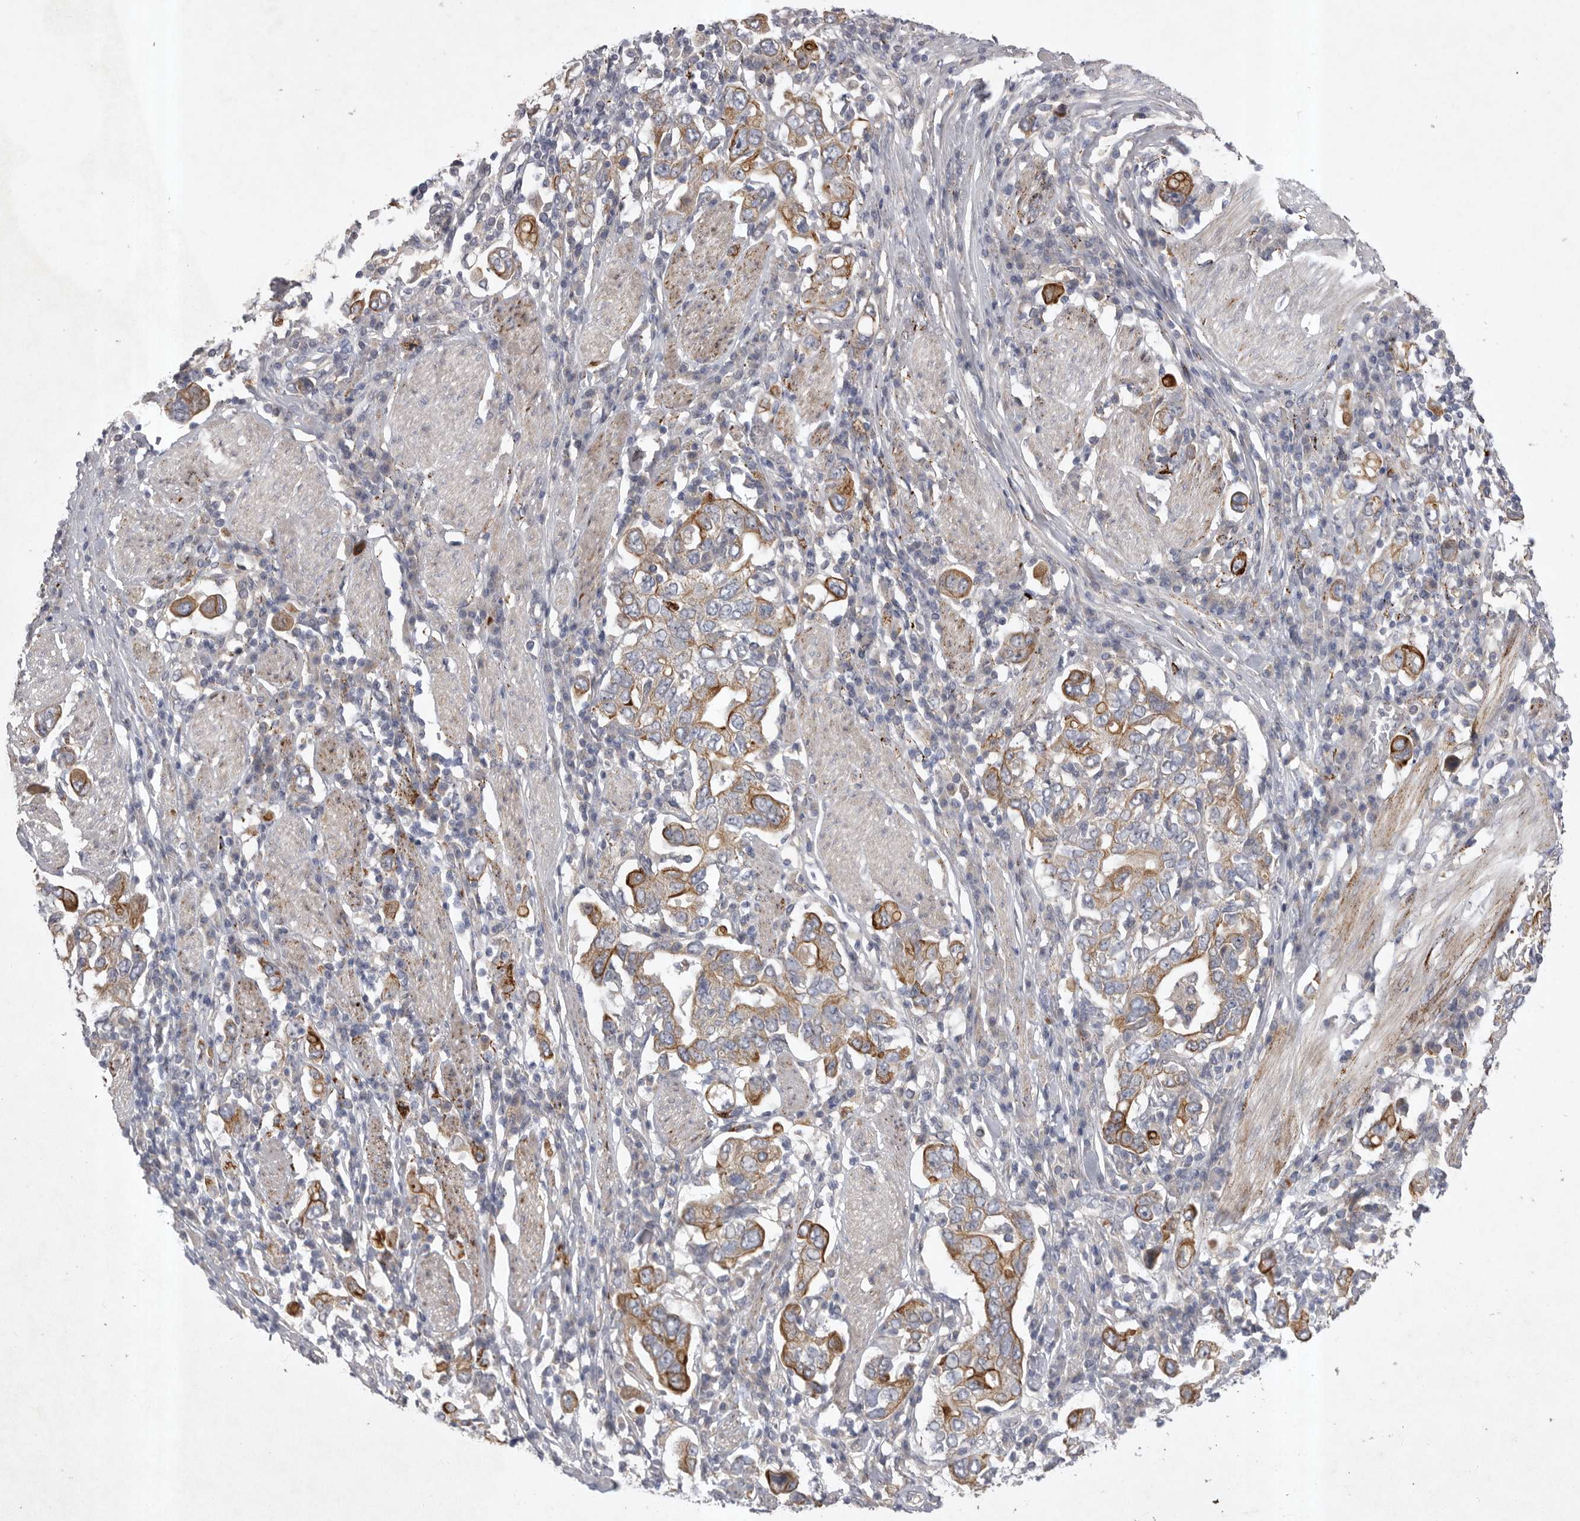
{"staining": {"intensity": "strong", "quantity": "25%-75%", "location": "cytoplasmic/membranous"}, "tissue": "stomach cancer", "cell_type": "Tumor cells", "image_type": "cancer", "snomed": [{"axis": "morphology", "description": "Adenocarcinoma, NOS"}, {"axis": "topography", "description": "Stomach, upper"}], "caption": "Protein expression analysis of human stomach cancer (adenocarcinoma) reveals strong cytoplasmic/membranous positivity in approximately 25%-75% of tumor cells. (brown staining indicates protein expression, while blue staining denotes nuclei).", "gene": "DHDDS", "patient": {"sex": "male", "age": 62}}